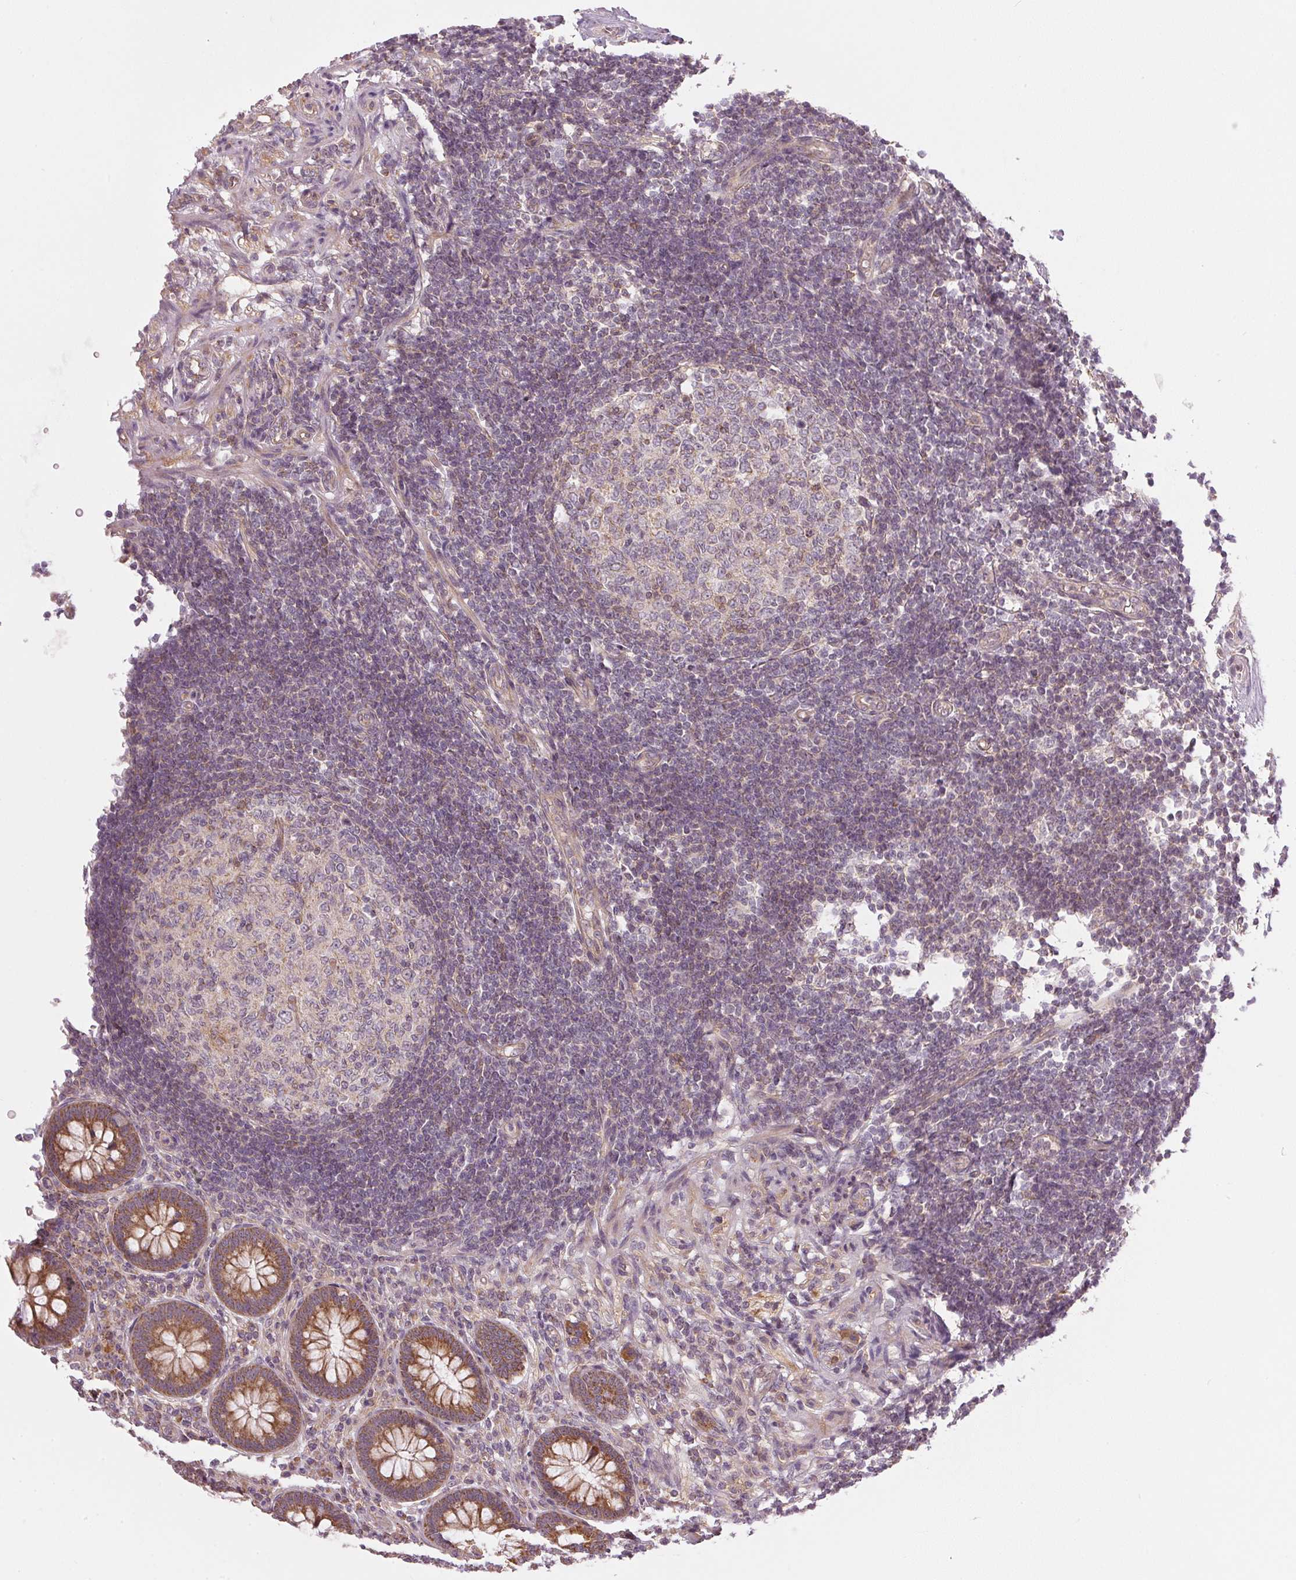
{"staining": {"intensity": "moderate", "quantity": ">75%", "location": "cytoplasmic/membranous"}, "tissue": "appendix", "cell_type": "Glandular cells", "image_type": "normal", "snomed": [{"axis": "morphology", "description": "Normal tissue, NOS"}, {"axis": "topography", "description": "Appendix"}], "caption": "This histopathology image exhibits immunohistochemistry staining of normal appendix, with medium moderate cytoplasmic/membranous staining in about >75% of glandular cells.", "gene": "NADK2", "patient": {"sex": "female", "age": 57}}